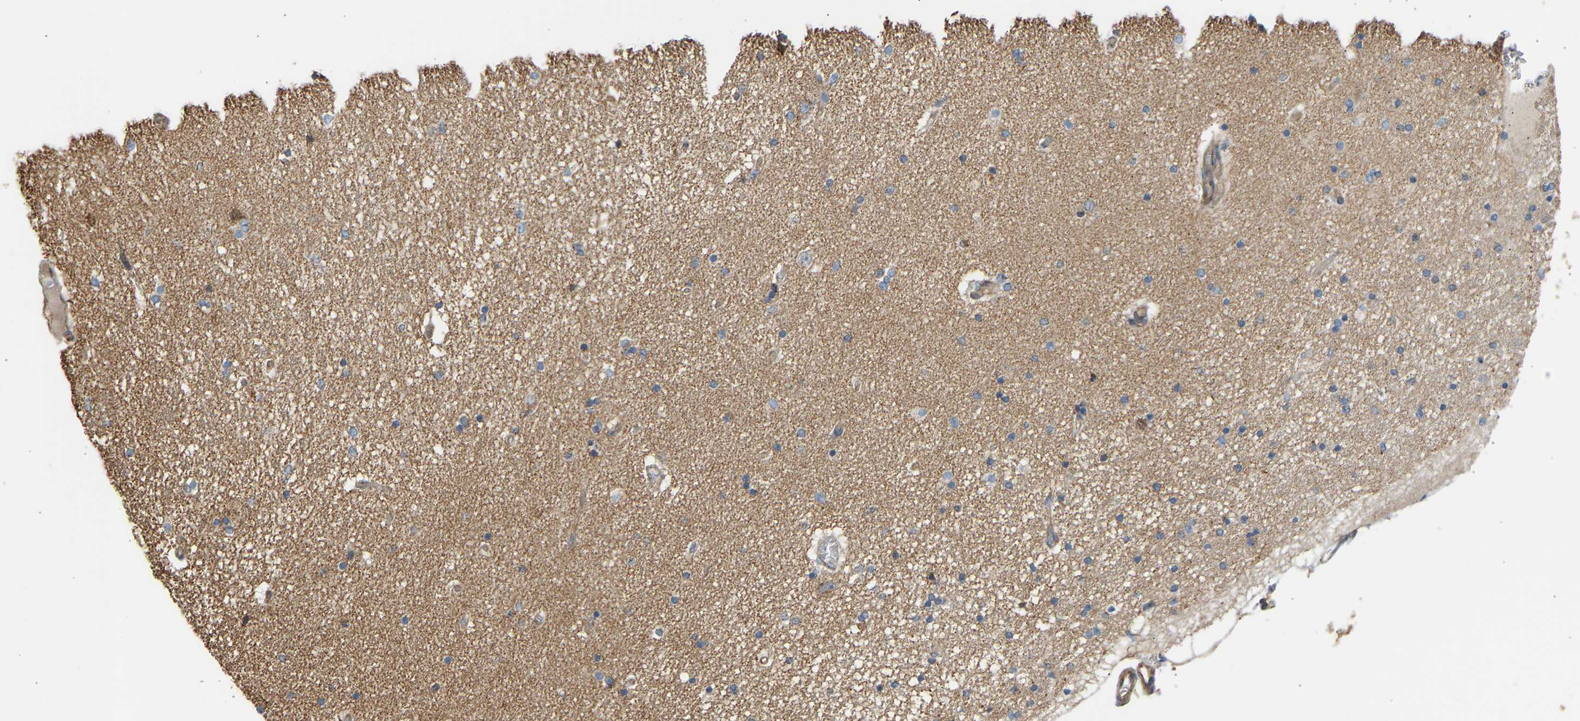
{"staining": {"intensity": "weak", "quantity": "<25%", "location": "cytoplasmic/membranous"}, "tissue": "hippocampus", "cell_type": "Glial cells", "image_type": "normal", "snomed": [{"axis": "morphology", "description": "Normal tissue, NOS"}, {"axis": "topography", "description": "Hippocampus"}], "caption": "Histopathology image shows no significant protein staining in glial cells of unremarkable hippocampus.", "gene": "YIPF2", "patient": {"sex": "female", "age": 54}}